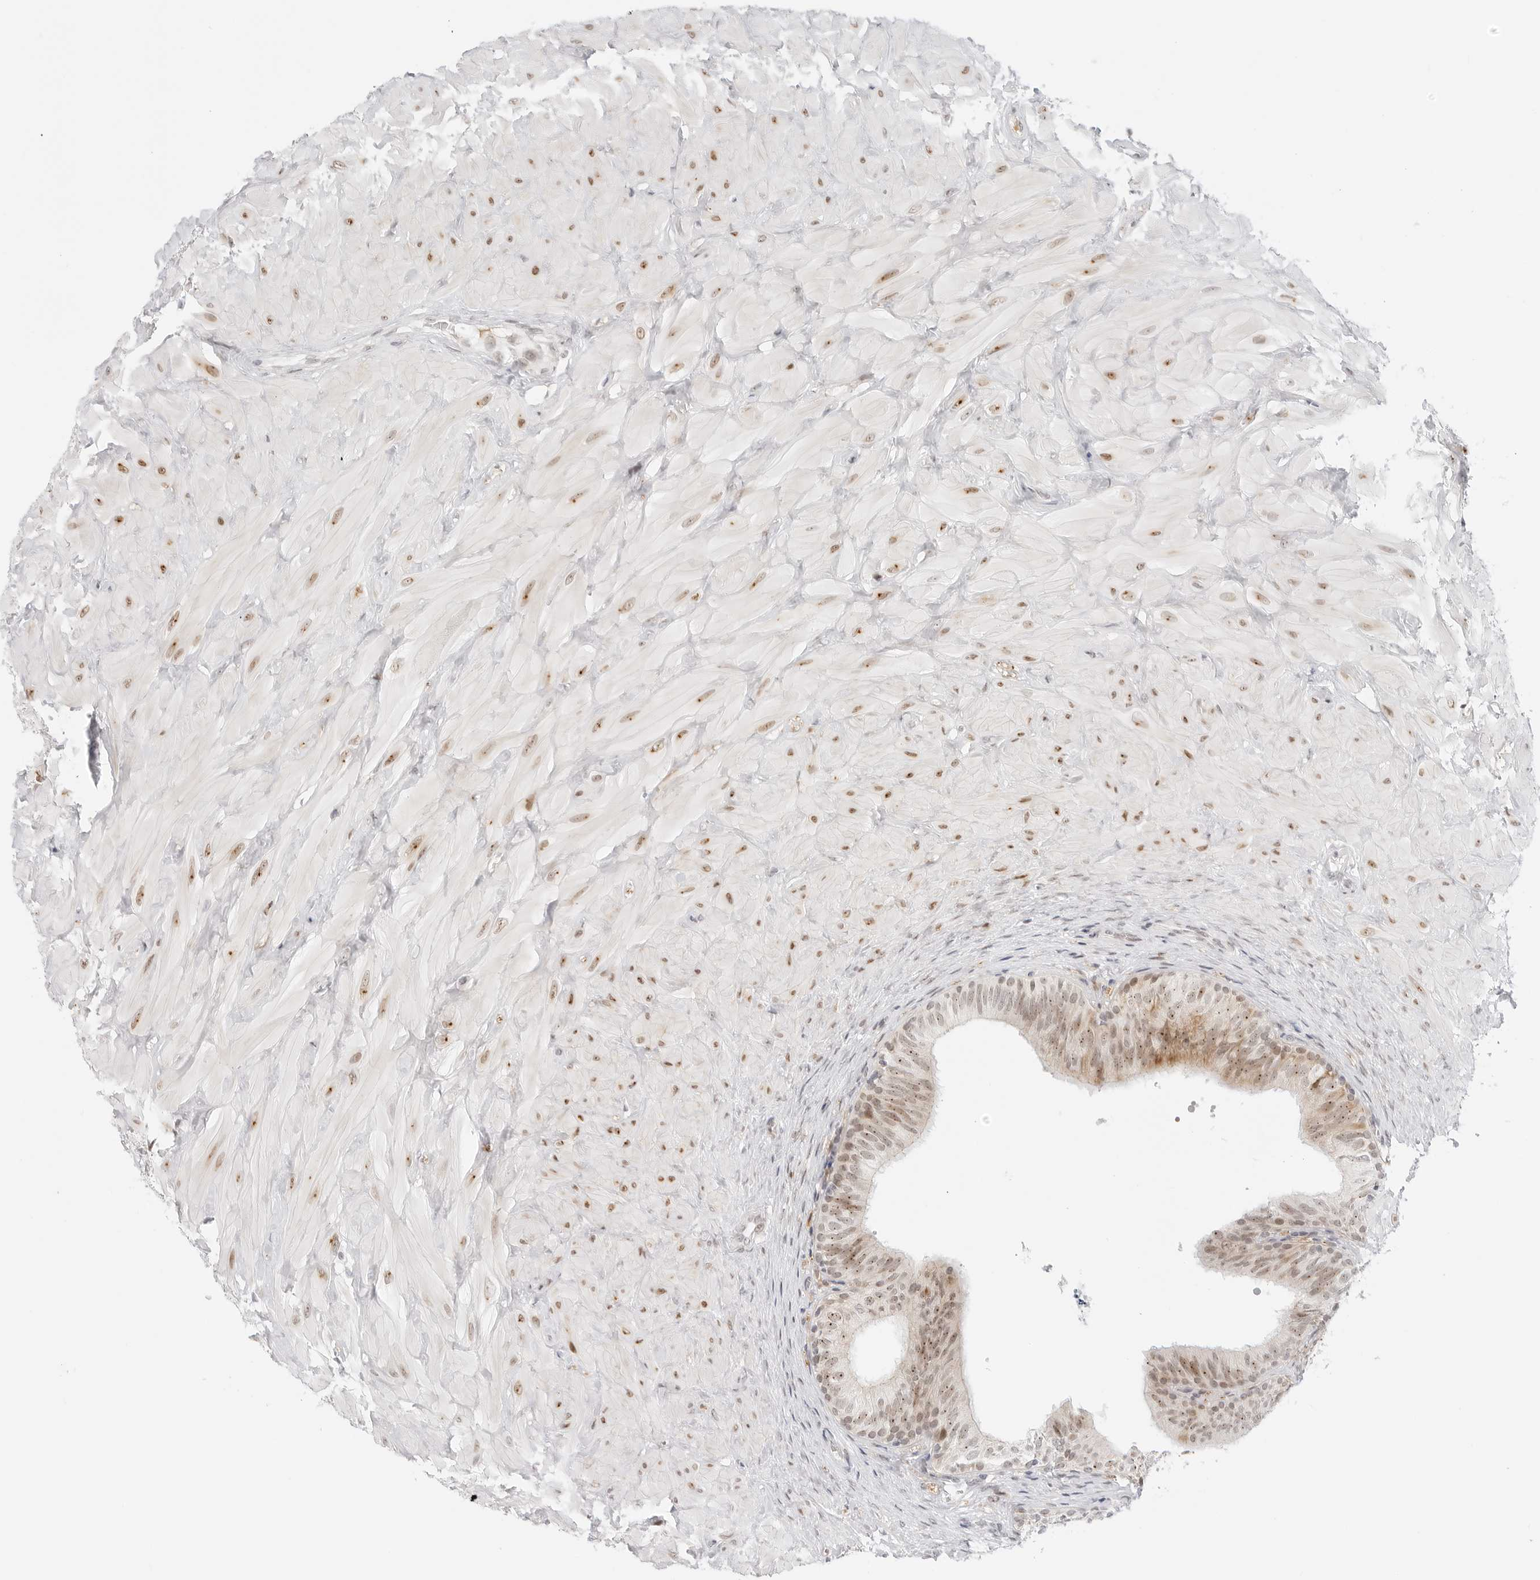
{"staining": {"intensity": "moderate", "quantity": "25%-75%", "location": "cytoplasmic/membranous,nuclear"}, "tissue": "epididymis", "cell_type": "Glandular cells", "image_type": "normal", "snomed": [{"axis": "morphology", "description": "Normal tissue, NOS"}, {"axis": "topography", "description": "Soft tissue"}, {"axis": "topography", "description": "Epididymis"}], "caption": "DAB immunohistochemical staining of unremarkable human epididymis shows moderate cytoplasmic/membranous,nuclear protein staining in approximately 25%-75% of glandular cells.", "gene": "HIPK3", "patient": {"sex": "male", "age": 26}}